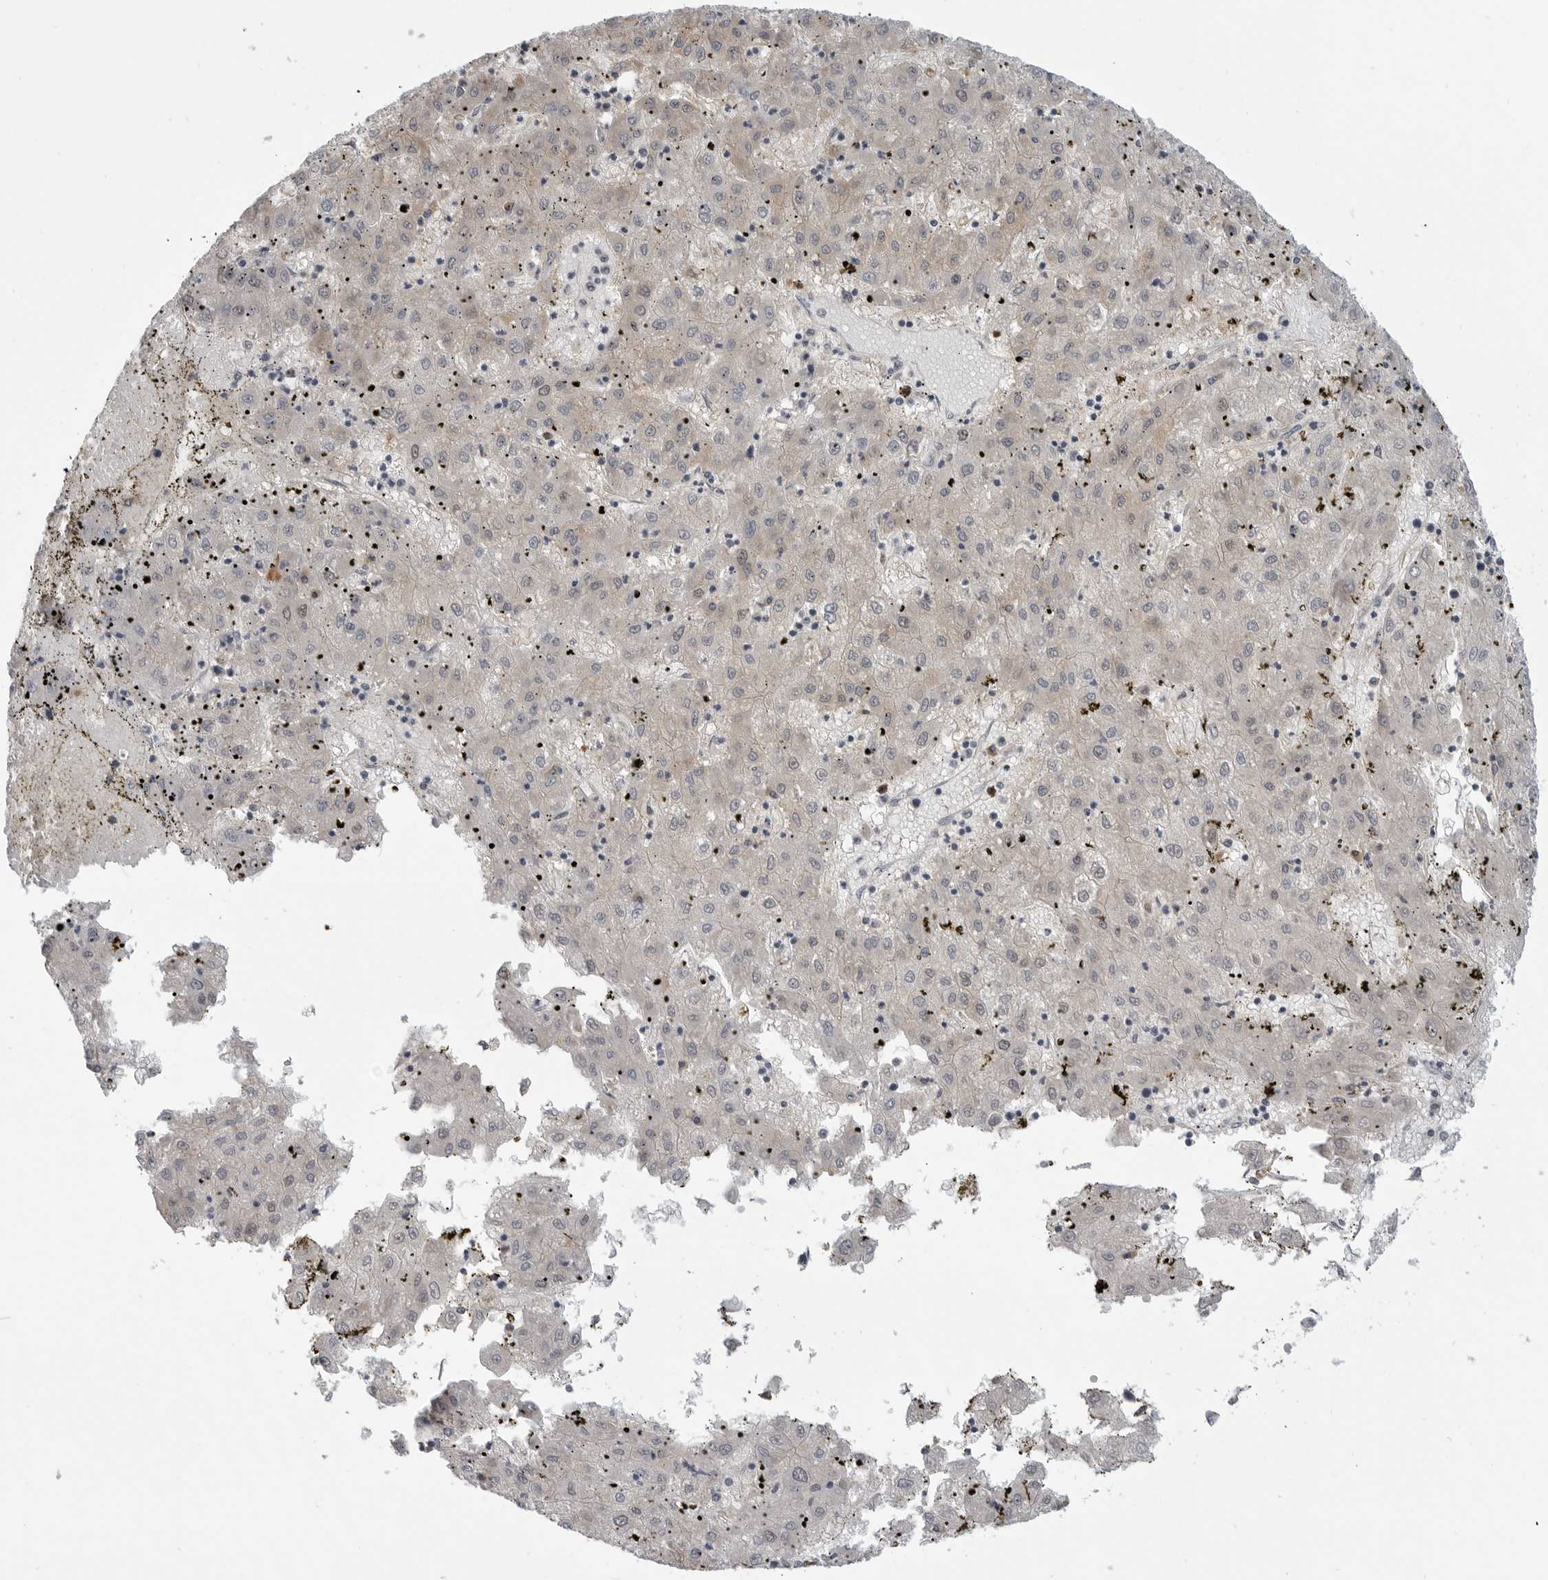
{"staining": {"intensity": "negative", "quantity": "none", "location": "none"}, "tissue": "liver cancer", "cell_type": "Tumor cells", "image_type": "cancer", "snomed": [{"axis": "morphology", "description": "Carcinoma, Hepatocellular, NOS"}, {"axis": "topography", "description": "Liver"}], "caption": "Liver cancer (hepatocellular carcinoma) stained for a protein using immunohistochemistry reveals no expression tumor cells.", "gene": "CEP295NL", "patient": {"sex": "male", "age": 72}}